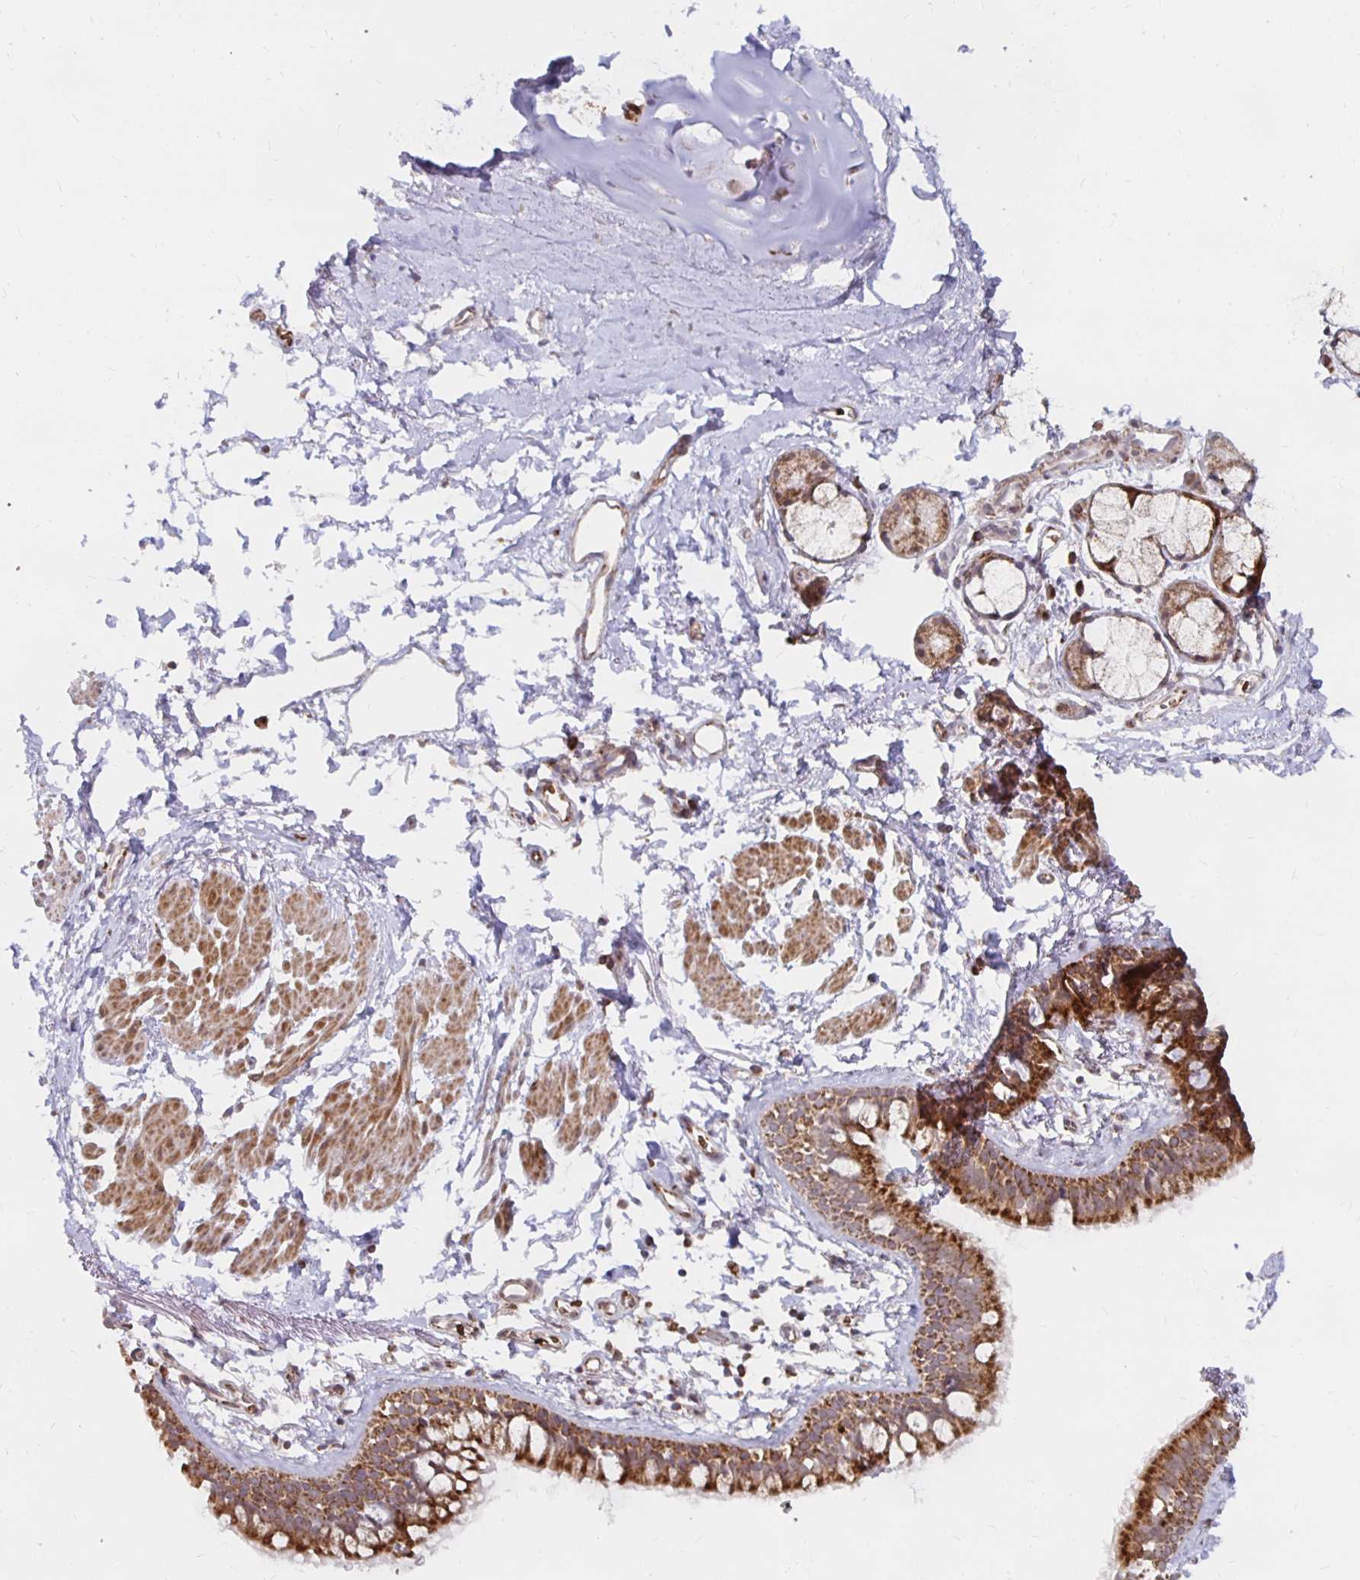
{"staining": {"intensity": "strong", "quantity": ">75%", "location": "cytoplasmic/membranous"}, "tissue": "bronchus", "cell_type": "Respiratory epithelial cells", "image_type": "normal", "snomed": [{"axis": "morphology", "description": "Normal tissue, NOS"}, {"axis": "topography", "description": "Cartilage tissue"}, {"axis": "topography", "description": "Bronchus"}, {"axis": "topography", "description": "Peripheral nerve tissue"}], "caption": "Human bronchus stained for a protein (brown) exhibits strong cytoplasmic/membranous positive staining in about >75% of respiratory epithelial cells.", "gene": "MRPL28", "patient": {"sex": "female", "age": 59}}